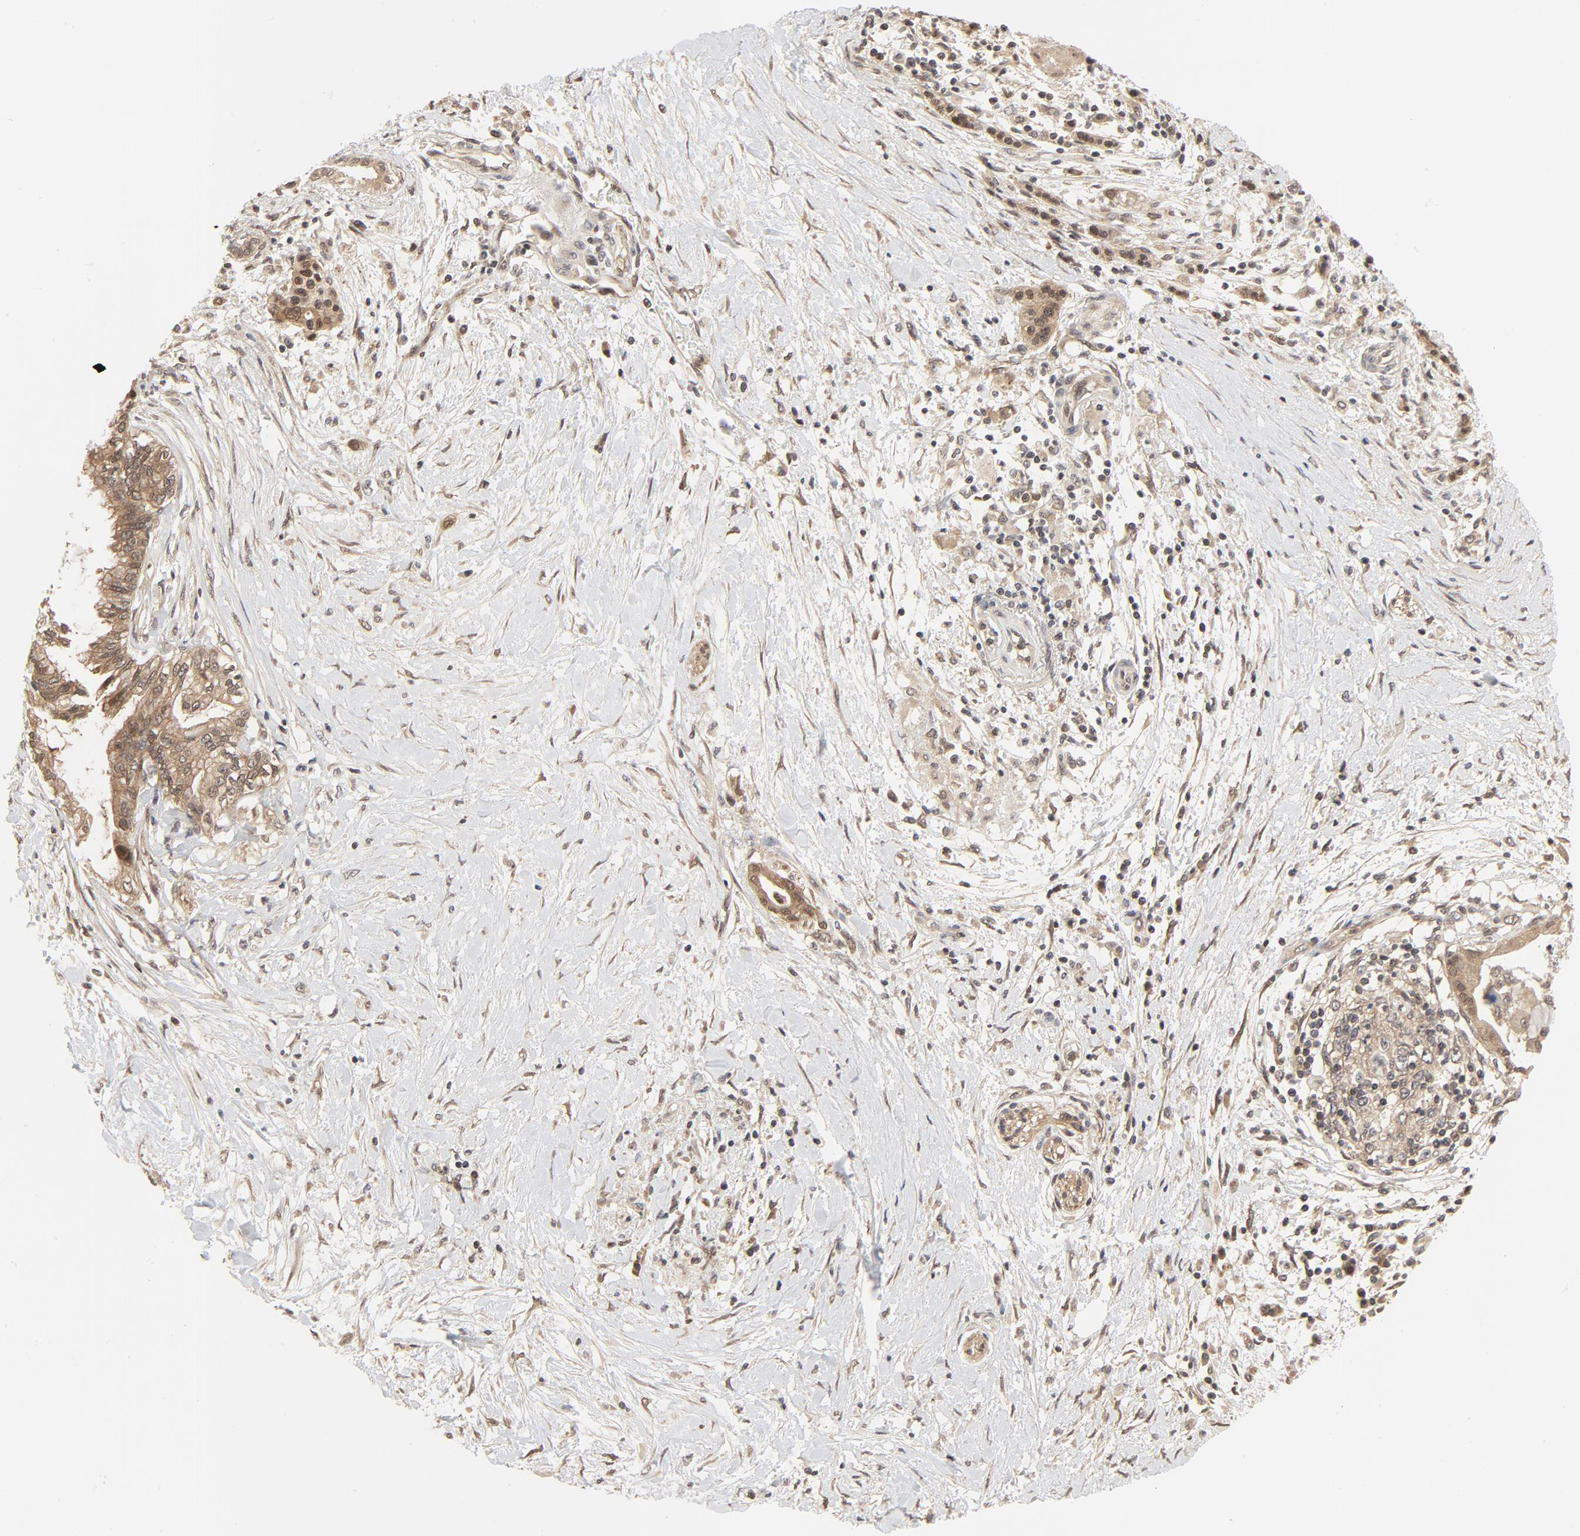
{"staining": {"intensity": "moderate", "quantity": "25%-75%", "location": "cytoplasmic/membranous,nuclear"}, "tissue": "pancreatic cancer", "cell_type": "Tumor cells", "image_type": "cancer", "snomed": [{"axis": "morphology", "description": "Adenocarcinoma, NOS"}, {"axis": "topography", "description": "Pancreas"}], "caption": "Immunohistochemical staining of human pancreatic cancer (adenocarcinoma) exhibits medium levels of moderate cytoplasmic/membranous and nuclear staining in approximately 25%-75% of tumor cells. (IHC, brightfield microscopy, high magnification).", "gene": "NEDD8", "patient": {"sex": "female", "age": 64}}